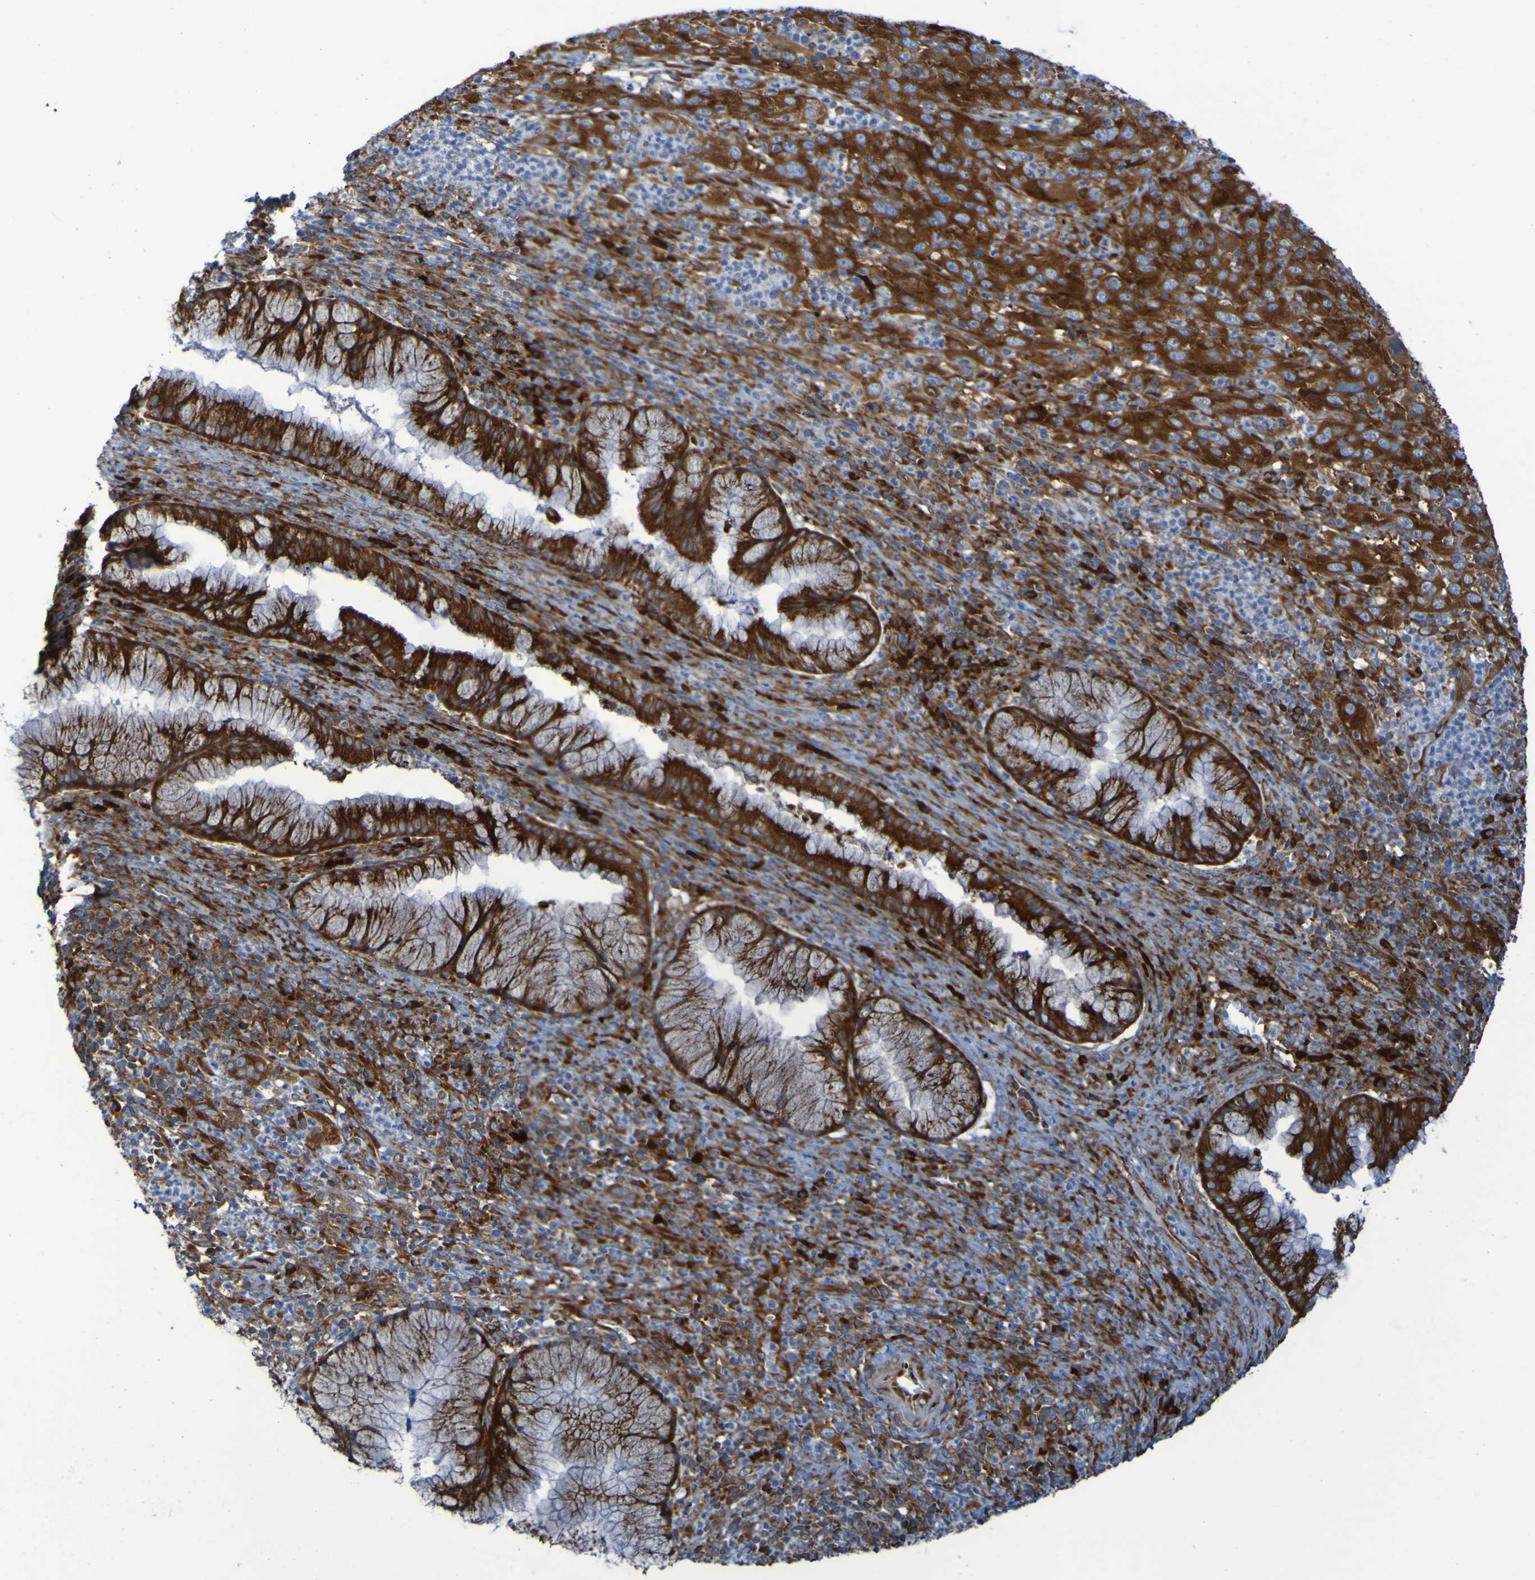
{"staining": {"intensity": "strong", "quantity": ">75%", "location": "cytoplasmic/membranous"}, "tissue": "cervical cancer", "cell_type": "Tumor cells", "image_type": "cancer", "snomed": [{"axis": "morphology", "description": "Squamous cell carcinoma, NOS"}, {"axis": "topography", "description": "Cervix"}], "caption": "Protein staining by IHC reveals strong cytoplasmic/membranous expression in about >75% of tumor cells in cervical cancer. The staining was performed using DAB to visualize the protein expression in brown, while the nuclei were stained in blue with hematoxylin (Magnification: 20x).", "gene": "RPL10", "patient": {"sex": "female", "age": 32}}